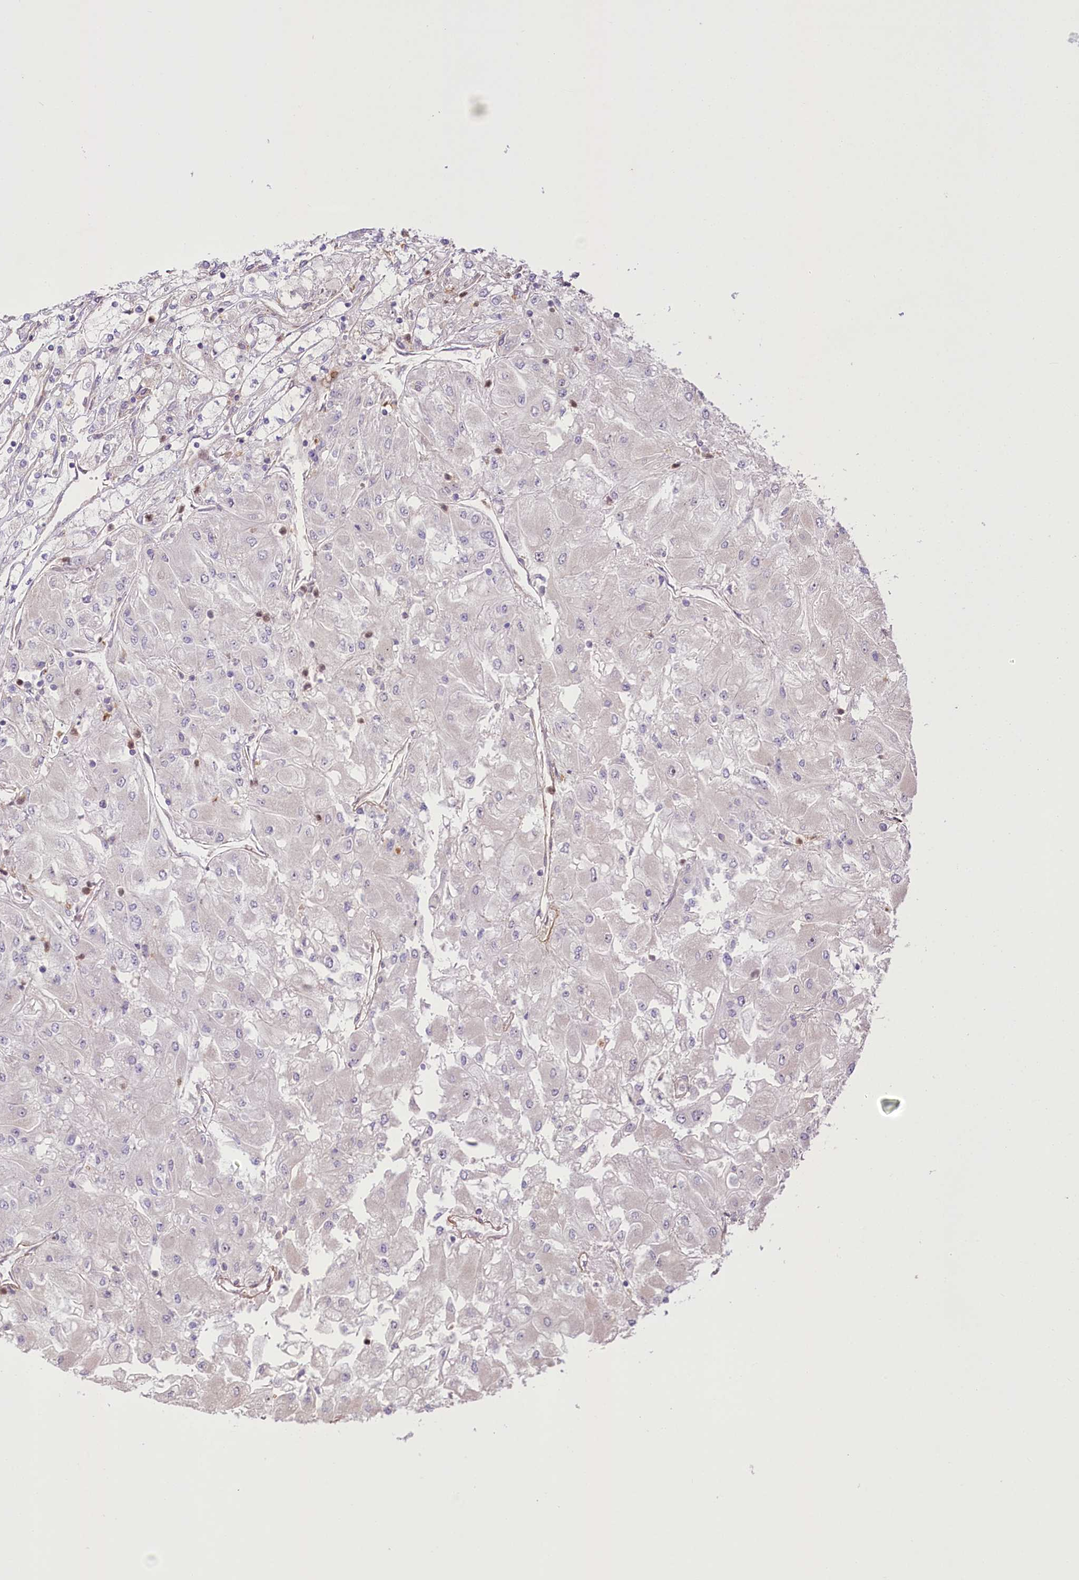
{"staining": {"intensity": "negative", "quantity": "none", "location": "none"}, "tissue": "renal cancer", "cell_type": "Tumor cells", "image_type": "cancer", "snomed": [{"axis": "morphology", "description": "Adenocarcinoma, NOS"}, {"axis": "topography", "description": "Kidney"}], "caption": "The immunohistochemistry (IHC) micrograph has no significant positivity in tumor cells of renal adenocarcinoma tissue. (Brightfield microscopy of DAB (3,3'-diaminobenzidine) IHC at high magnification).", "gene": "RNF24", "patient": {"sex": "male", "age": 80}}